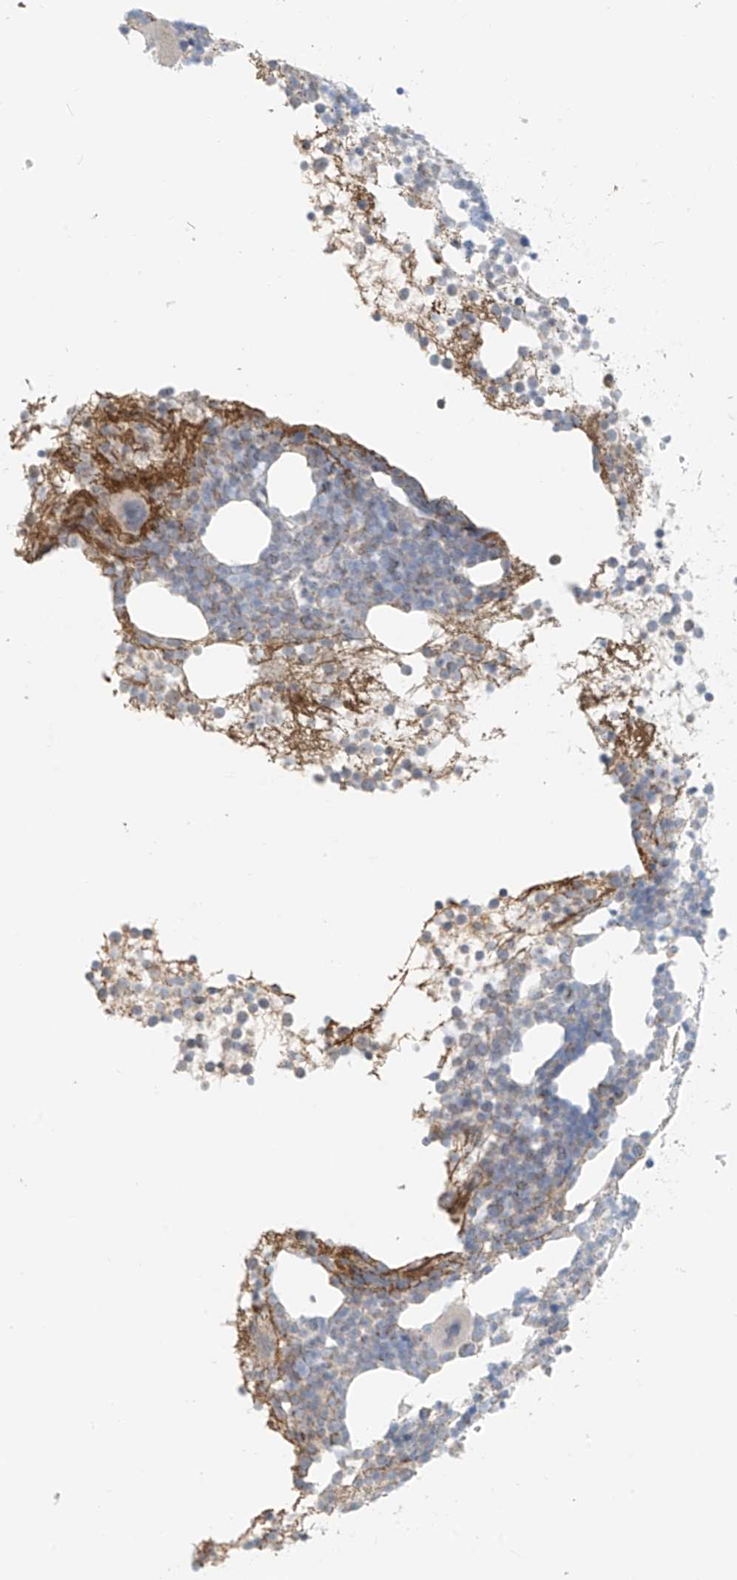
{"staining": {"intensity": "moderate", "quantity": "<25%", "location": "cytoplasmic/membranous"}, "tissue": "bone marrow", "cell_type": "Hematopoietic cells", "image_type": "normal", "snomed": [{"axis": "morphology", "description": "Normal tissue, NOS"}, {"axis": "topography", "description": "Bone marrow"}], "caption": "Normal bone marrow was stained to show a protein in brown. There is low levels of moderate cytoplasmic/membranous positivity in approximately <25% of hematopoietic cells. The staining was performed using DAB (3,3'-diaminobenzidine), with brown indicating positive protein expression. Nuclei are stained blue with hematoxylin.", "gene": "UST", "patient": {"sex": "female", "age": 57}}